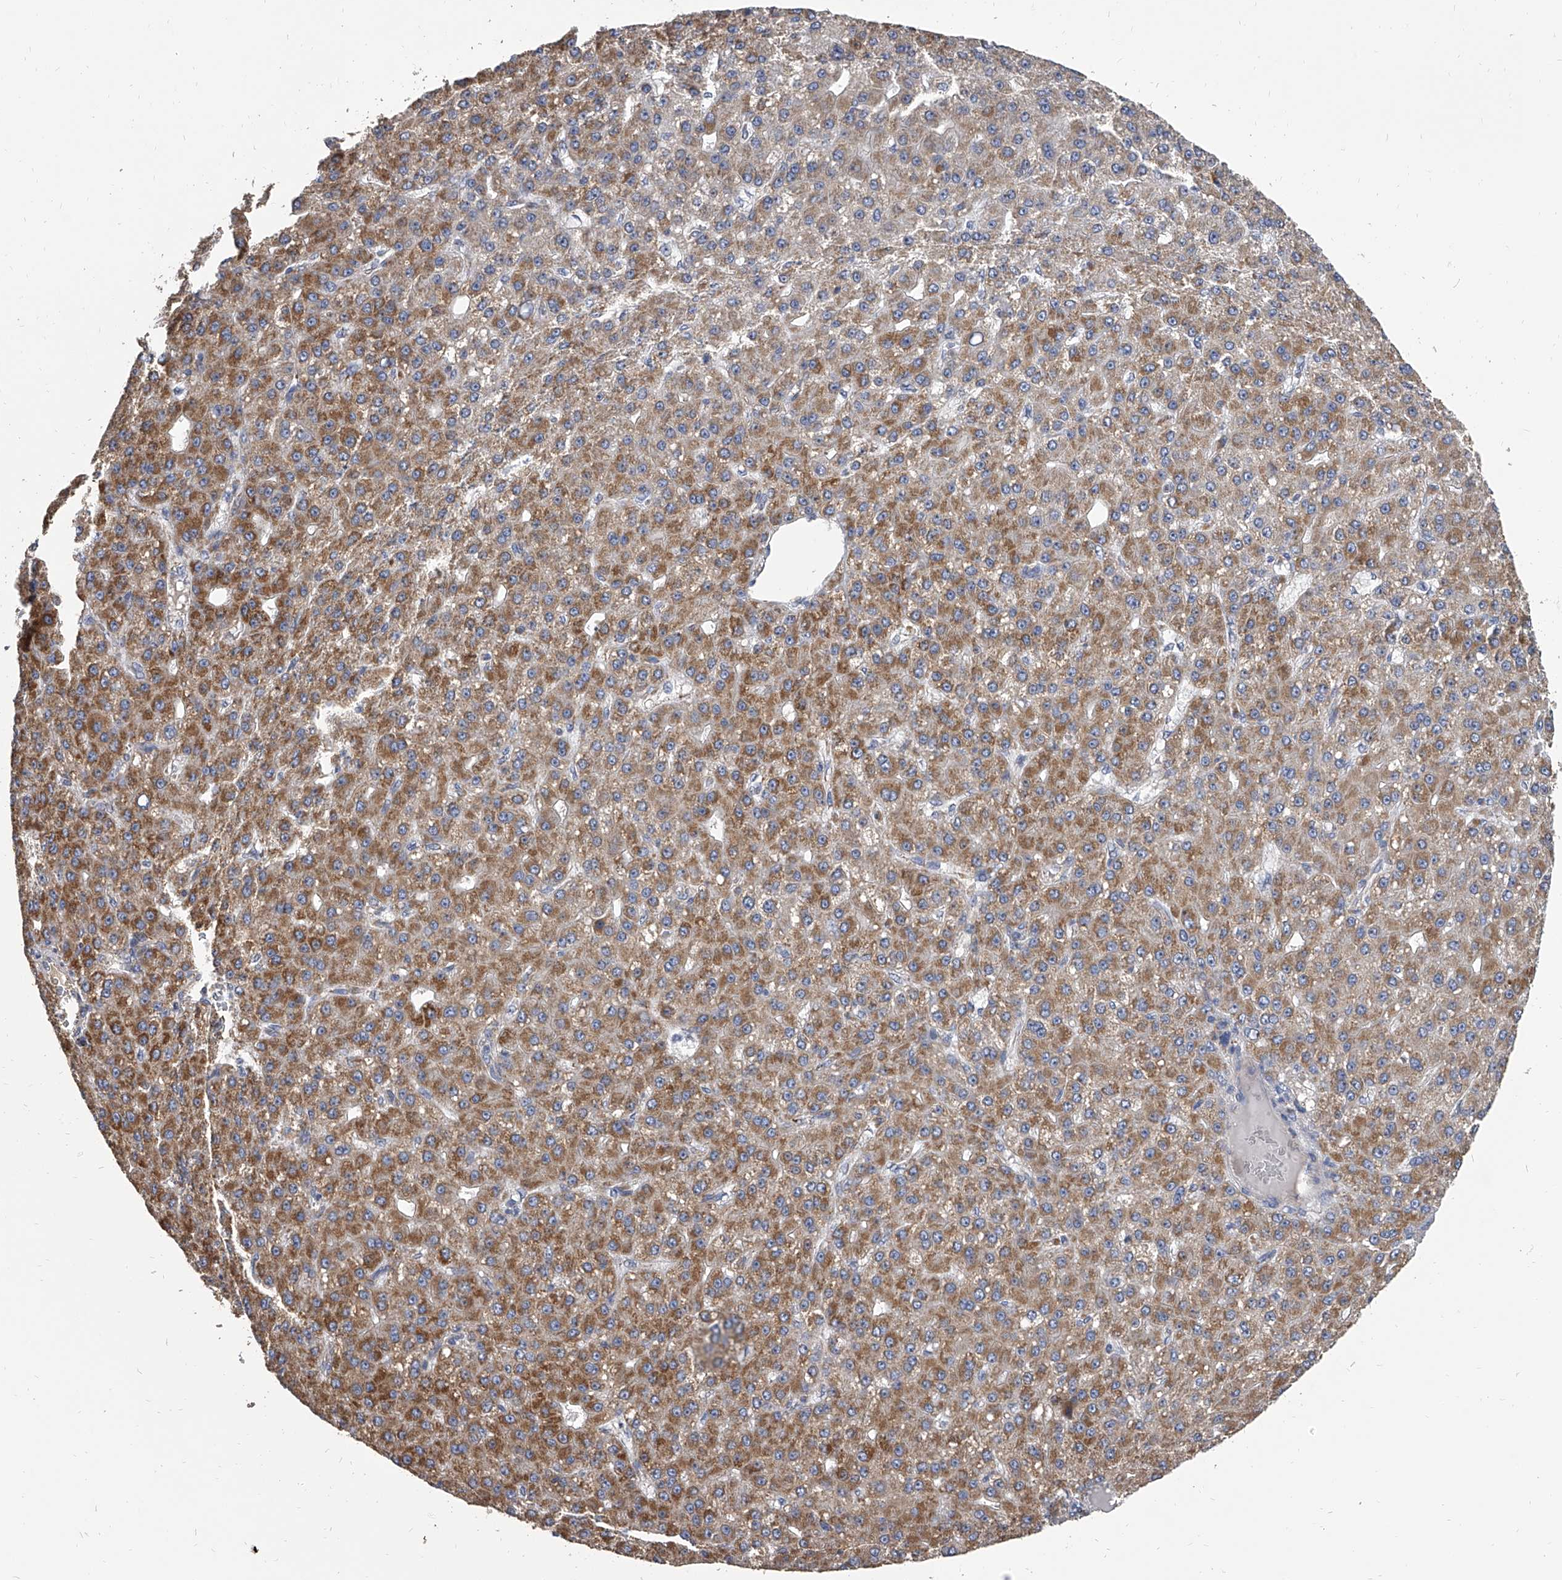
{"staining": {"intensity": "moderate", "quantity": ">75%", "location": "cytoplasmic/membranous"}, "tissue": "liver cancer", "cell_type": "Tumor cells", "image_type": "cancer", "snomed": [{"axis": "morphology", "description": "Carcinoma, Hepatocellular, NOS"}, {"axis": "topography", "description": "Liver"}], "caption": "A brown stain shows moderate cytoplasmic/membranous positivity of a protein in liver cancer (hepatocellular carcinoma) tumor cells. (DAB (3,3'-diaminobenzidine) = brown stain, brightfield microscopy at high magnification).", "gene": "MRPL28", "patient": {"sex": "male", "age": 67}}